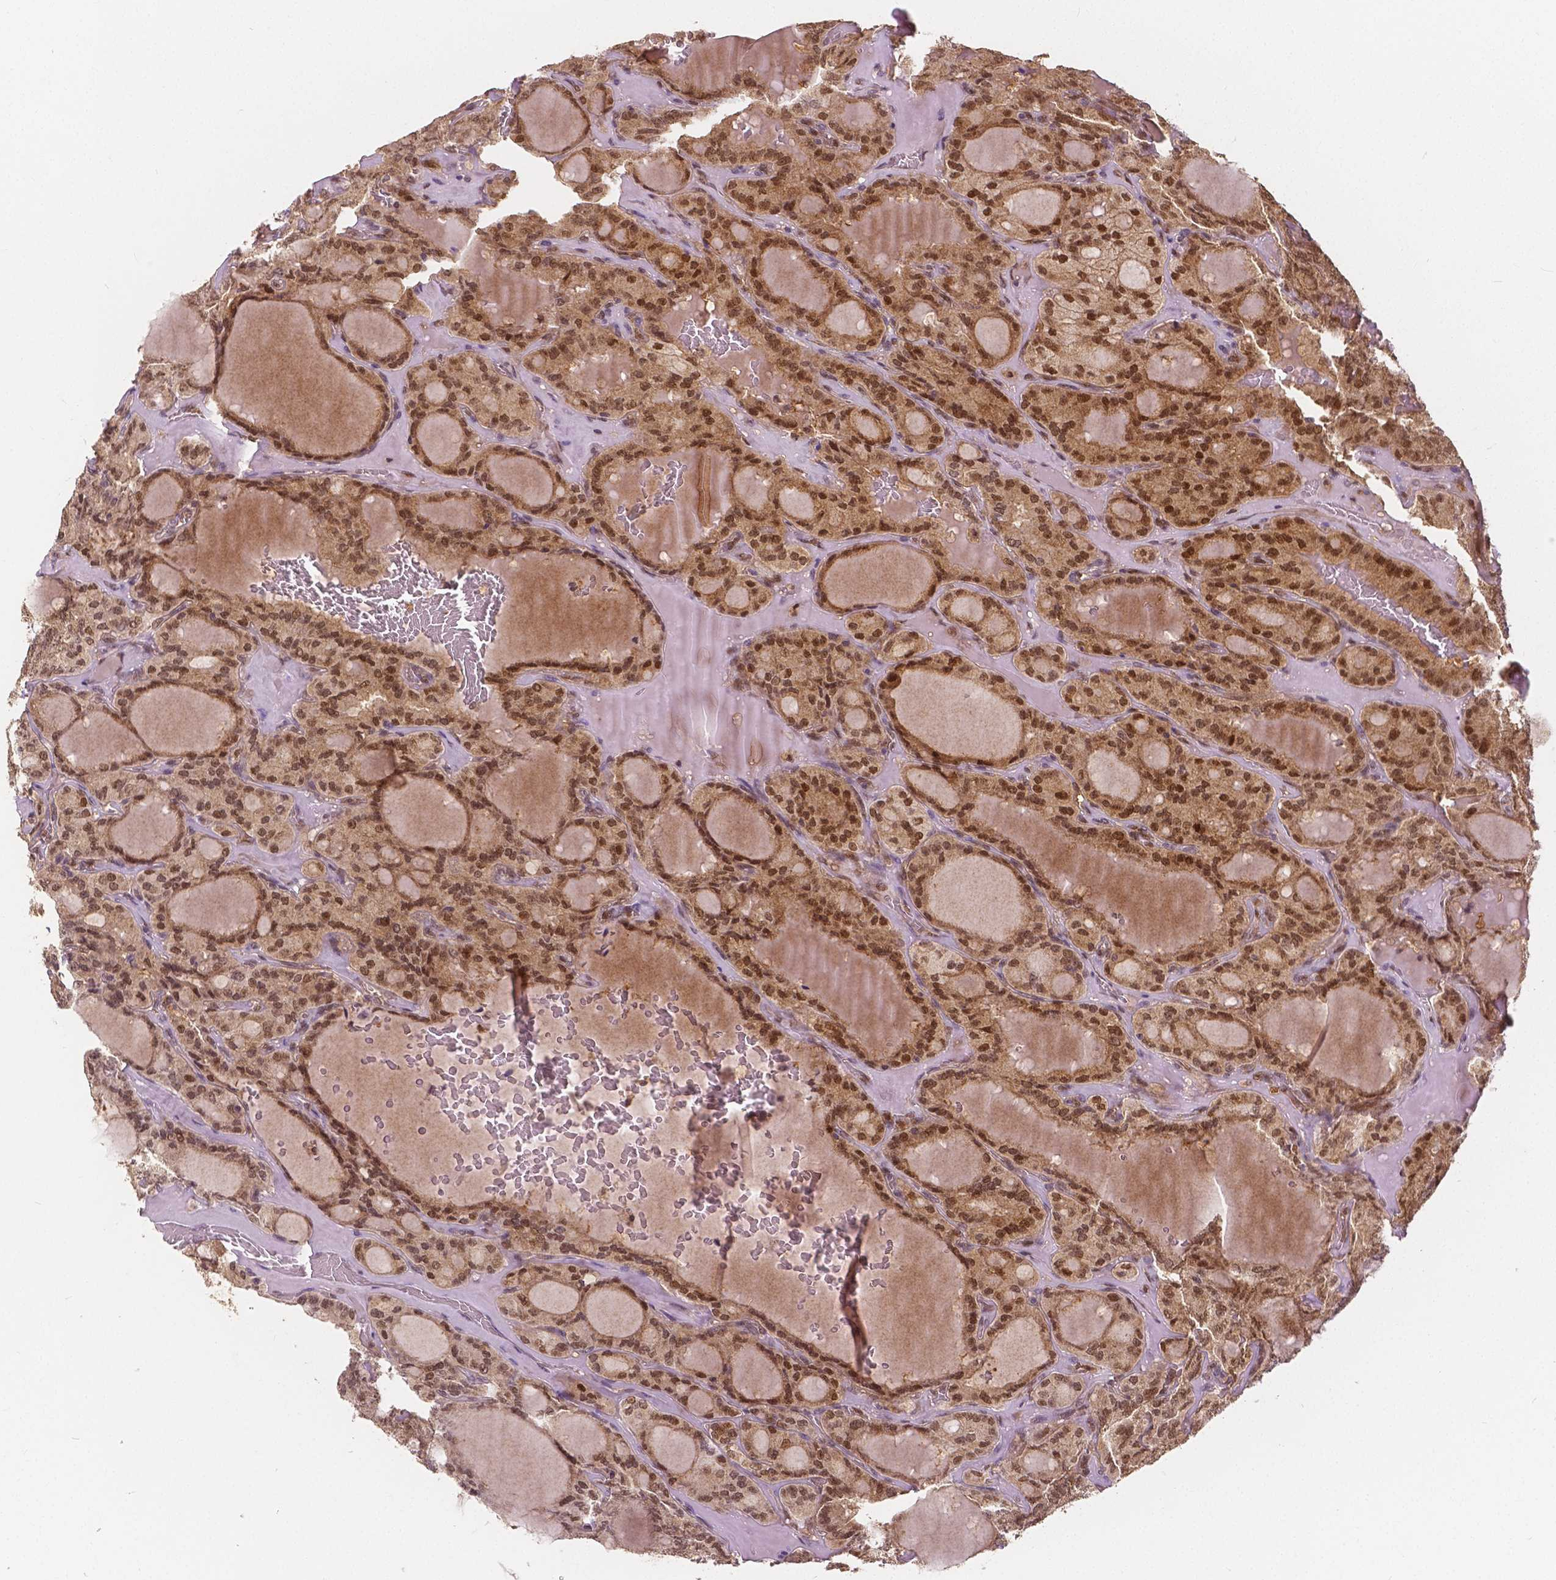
{"staining": {"intensity": "moderate", "quantity": ">75%", "location": "cytoplasmic/membranous,nuclear"}, "tissue": "thyroid cancer", "cell_type": "Tumor cells", "image_type": "cancer", "snomed": [{"axis": "morphology", "description": "Papillary adenocarcinoma, NOS"}, {"axis": "topography", "description": "Thyroid gland"}], "caption": "Moderate cytoplasmic/membranous and nuclear staining for a protein is present in approximately >75% of tumor cells of thyroid cancer (papillary adenocarcinoma) using IHC.", "gene": "NAPRT", "patient": {"sex": "male", "age": 87}}